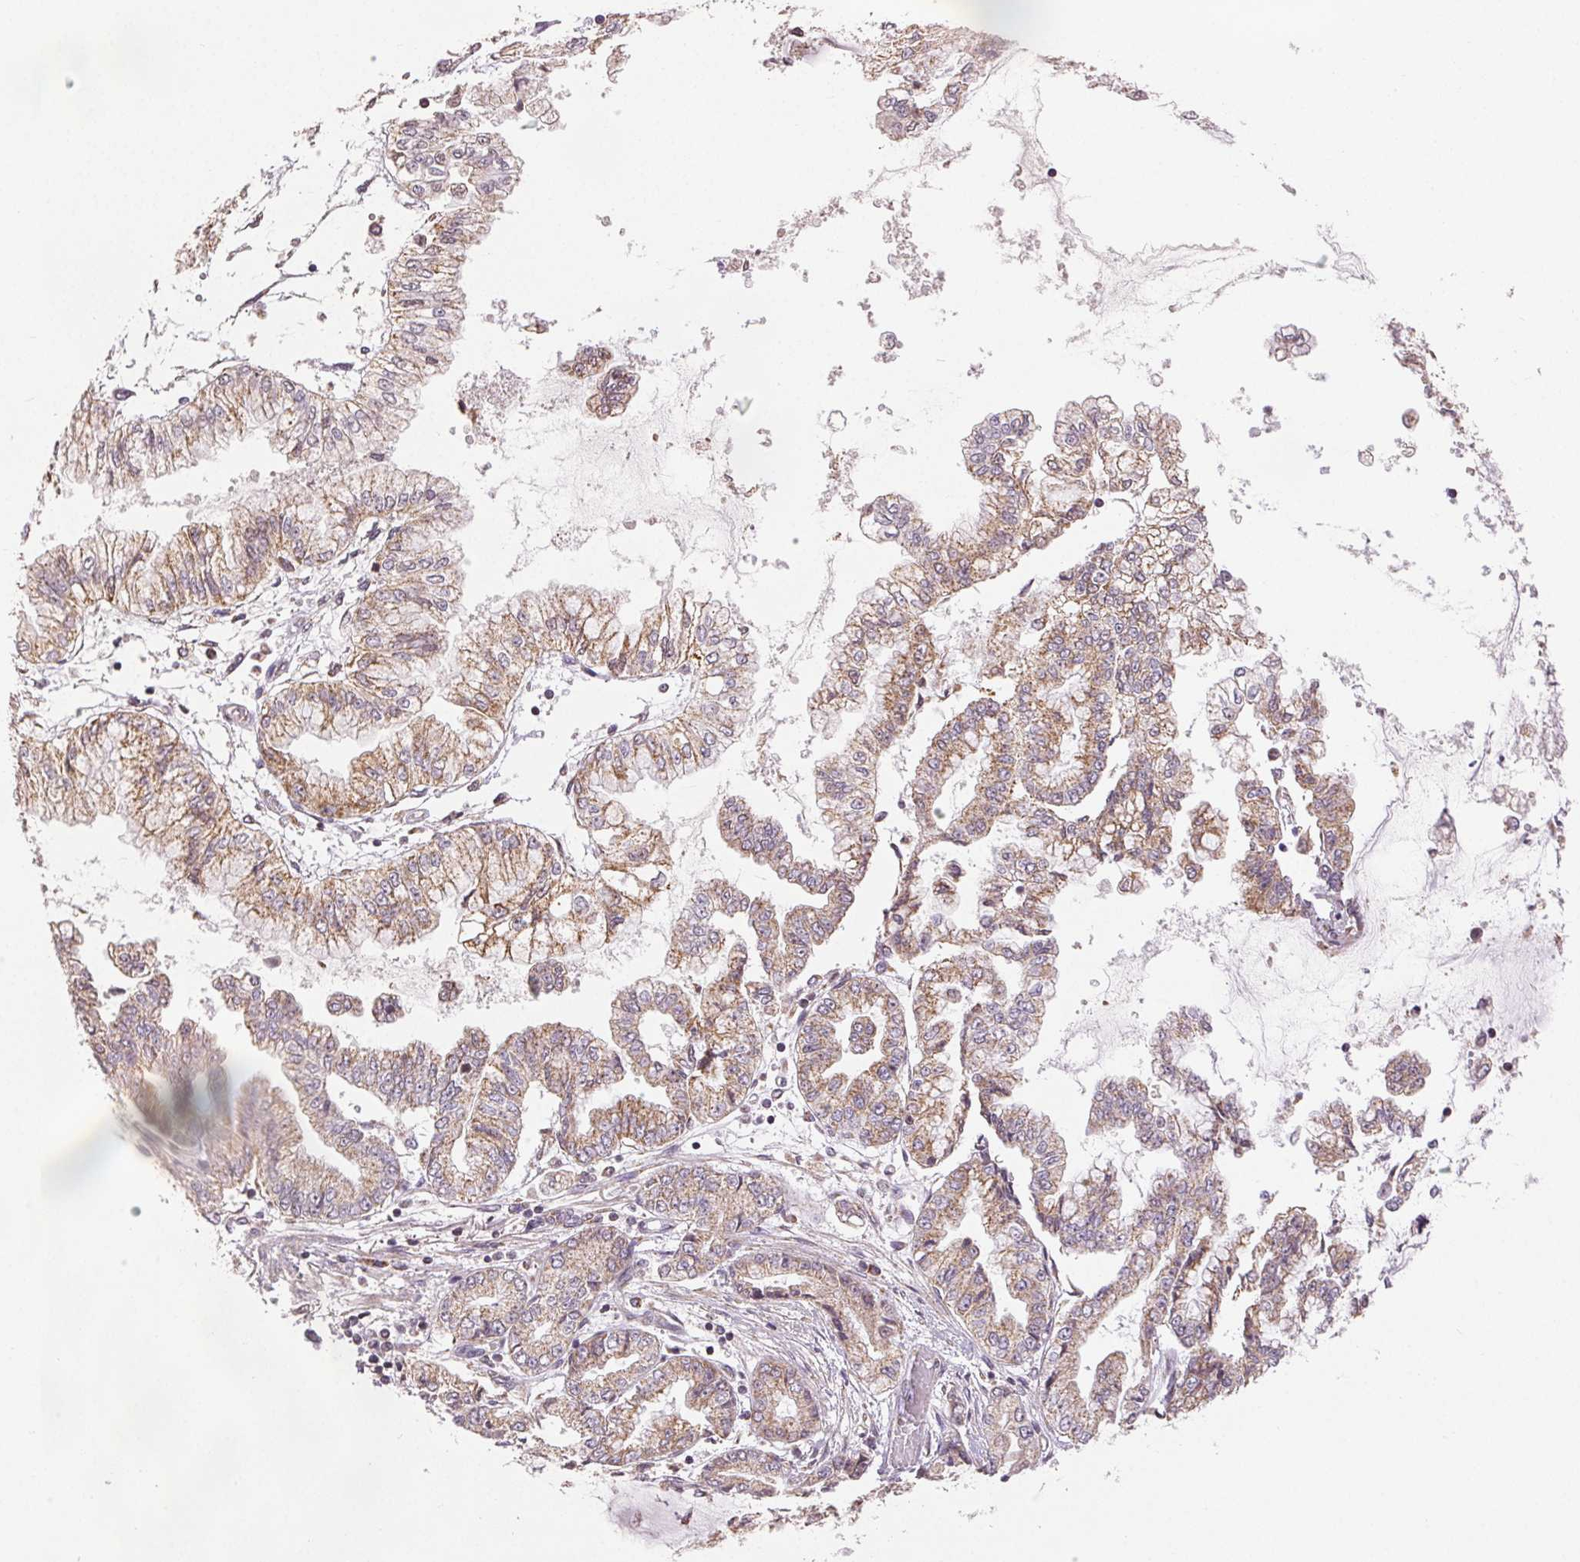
{"staining": {"intensity": "moderate", "quantity": ">75%", "location": "cytoplasmic/membranous"}, "tissue": "stomach cancer", "cell_type": "Tumor cells", "image_type": "cancer", "snomed": [{"axis": "morphology", "description": "Adenocarcinoma, NOS"}, {"axis": "topography", "description": "Stomach, upper"}], "caption": "The image shows staining of adenocarcinoma (stomach), revealing moderate cytoplasmic/membranous protein positivity (brown color) within tumor cells. (Stains: DAB (3,3'-diaminobenzidine) in brown, nuclei in blue, Microscopy: brightfield microscopy at high magnification).", "gene": "CLASP1", "patient": {"sex": "female", "age": 74}}